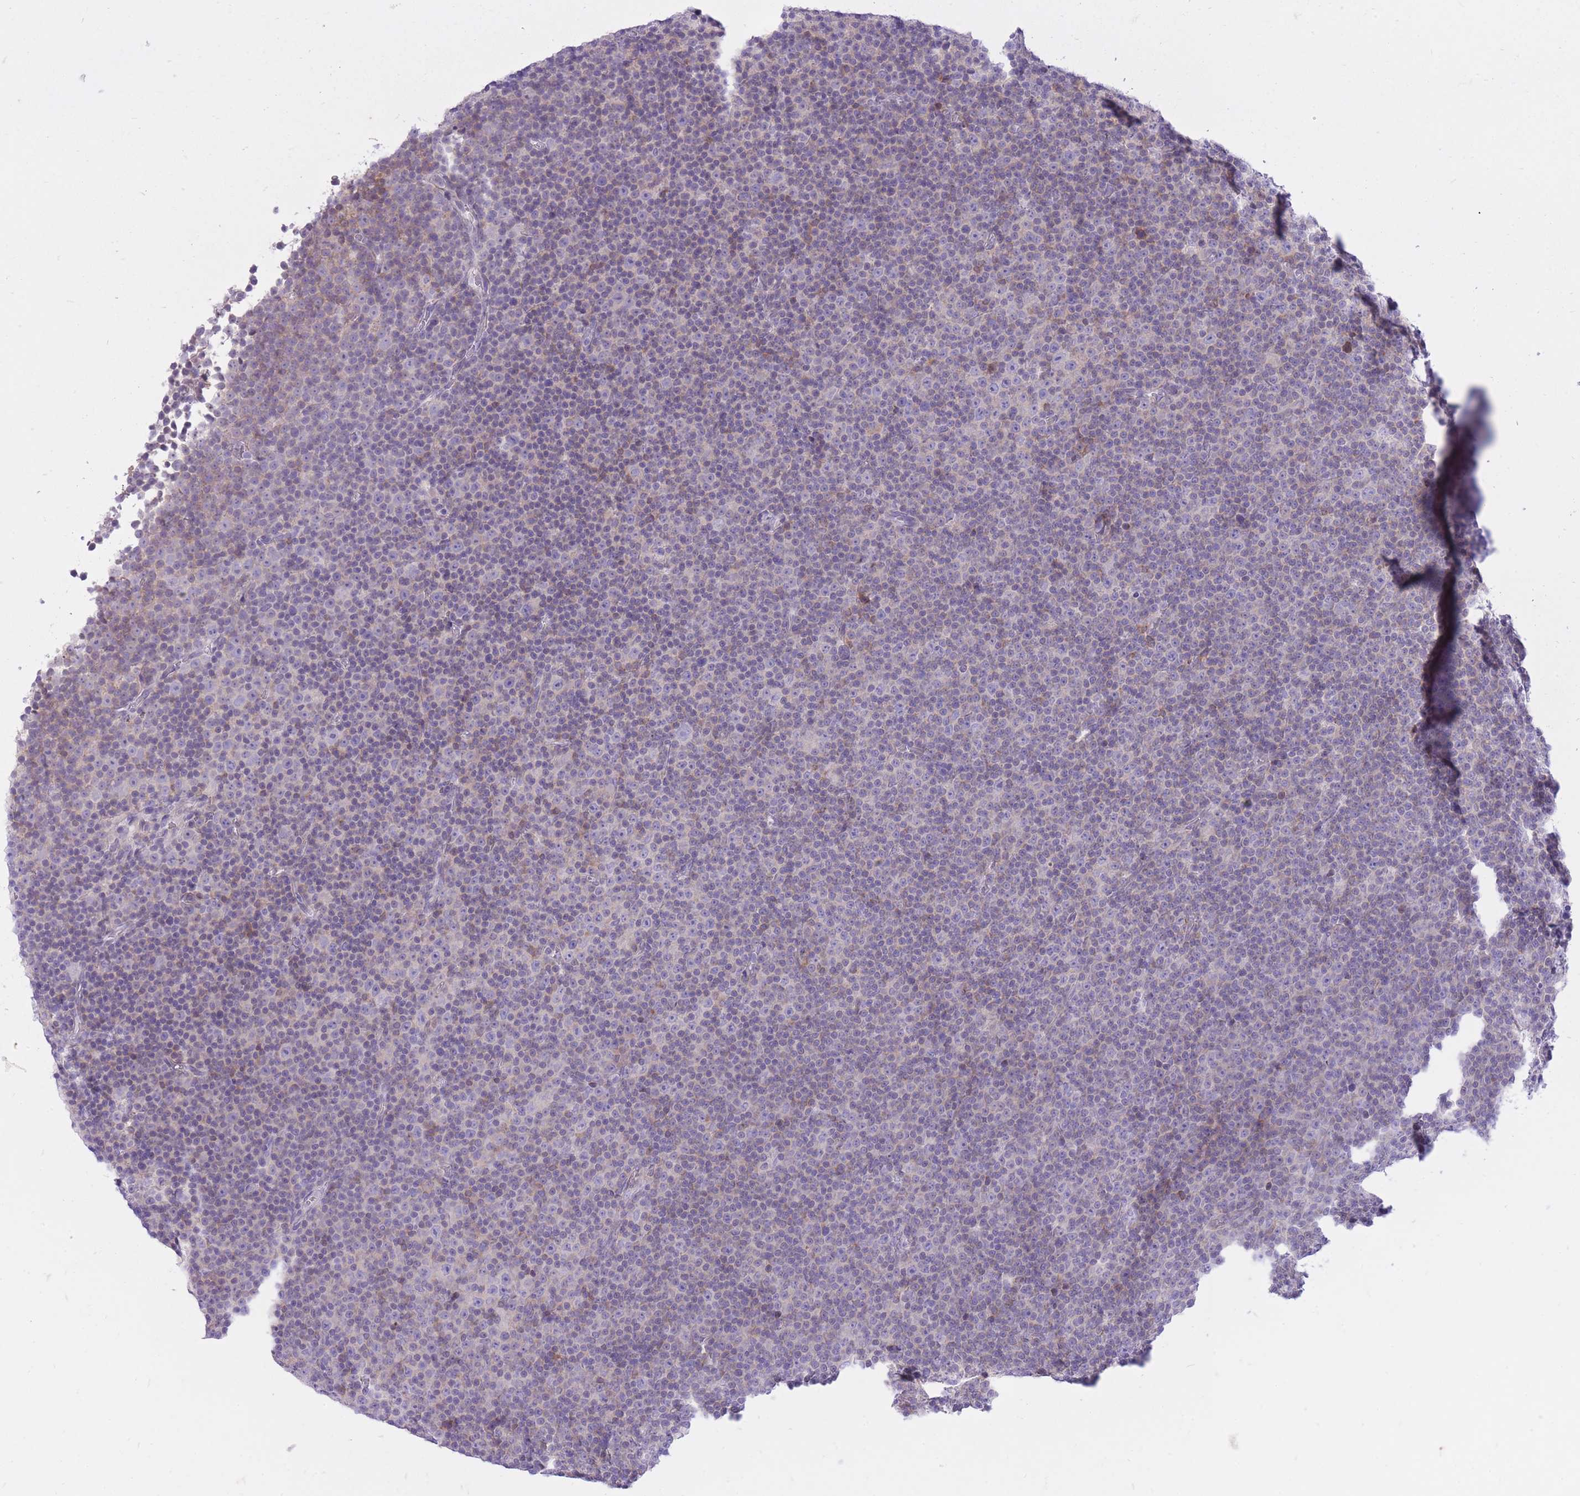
{"staining": {"intensity": "negative", "quantity": "none", "location": "none"}, "tissue": "lymphoma", "cell_type": "Tumor cells", "image_type": "cancer", "snomed": [{"axis": "morphology", "description": "Malignant lymphoma, non-Hodgkin's type, Low grade"}, {"axis": "topography", "description": "Lymph node"}], "caption": "This is an immunohistochemistry image of lymphoma. There is no expression in tumor cells.", "gene": "DENND2D", "patient": {"sex": "female", "age": 67}}